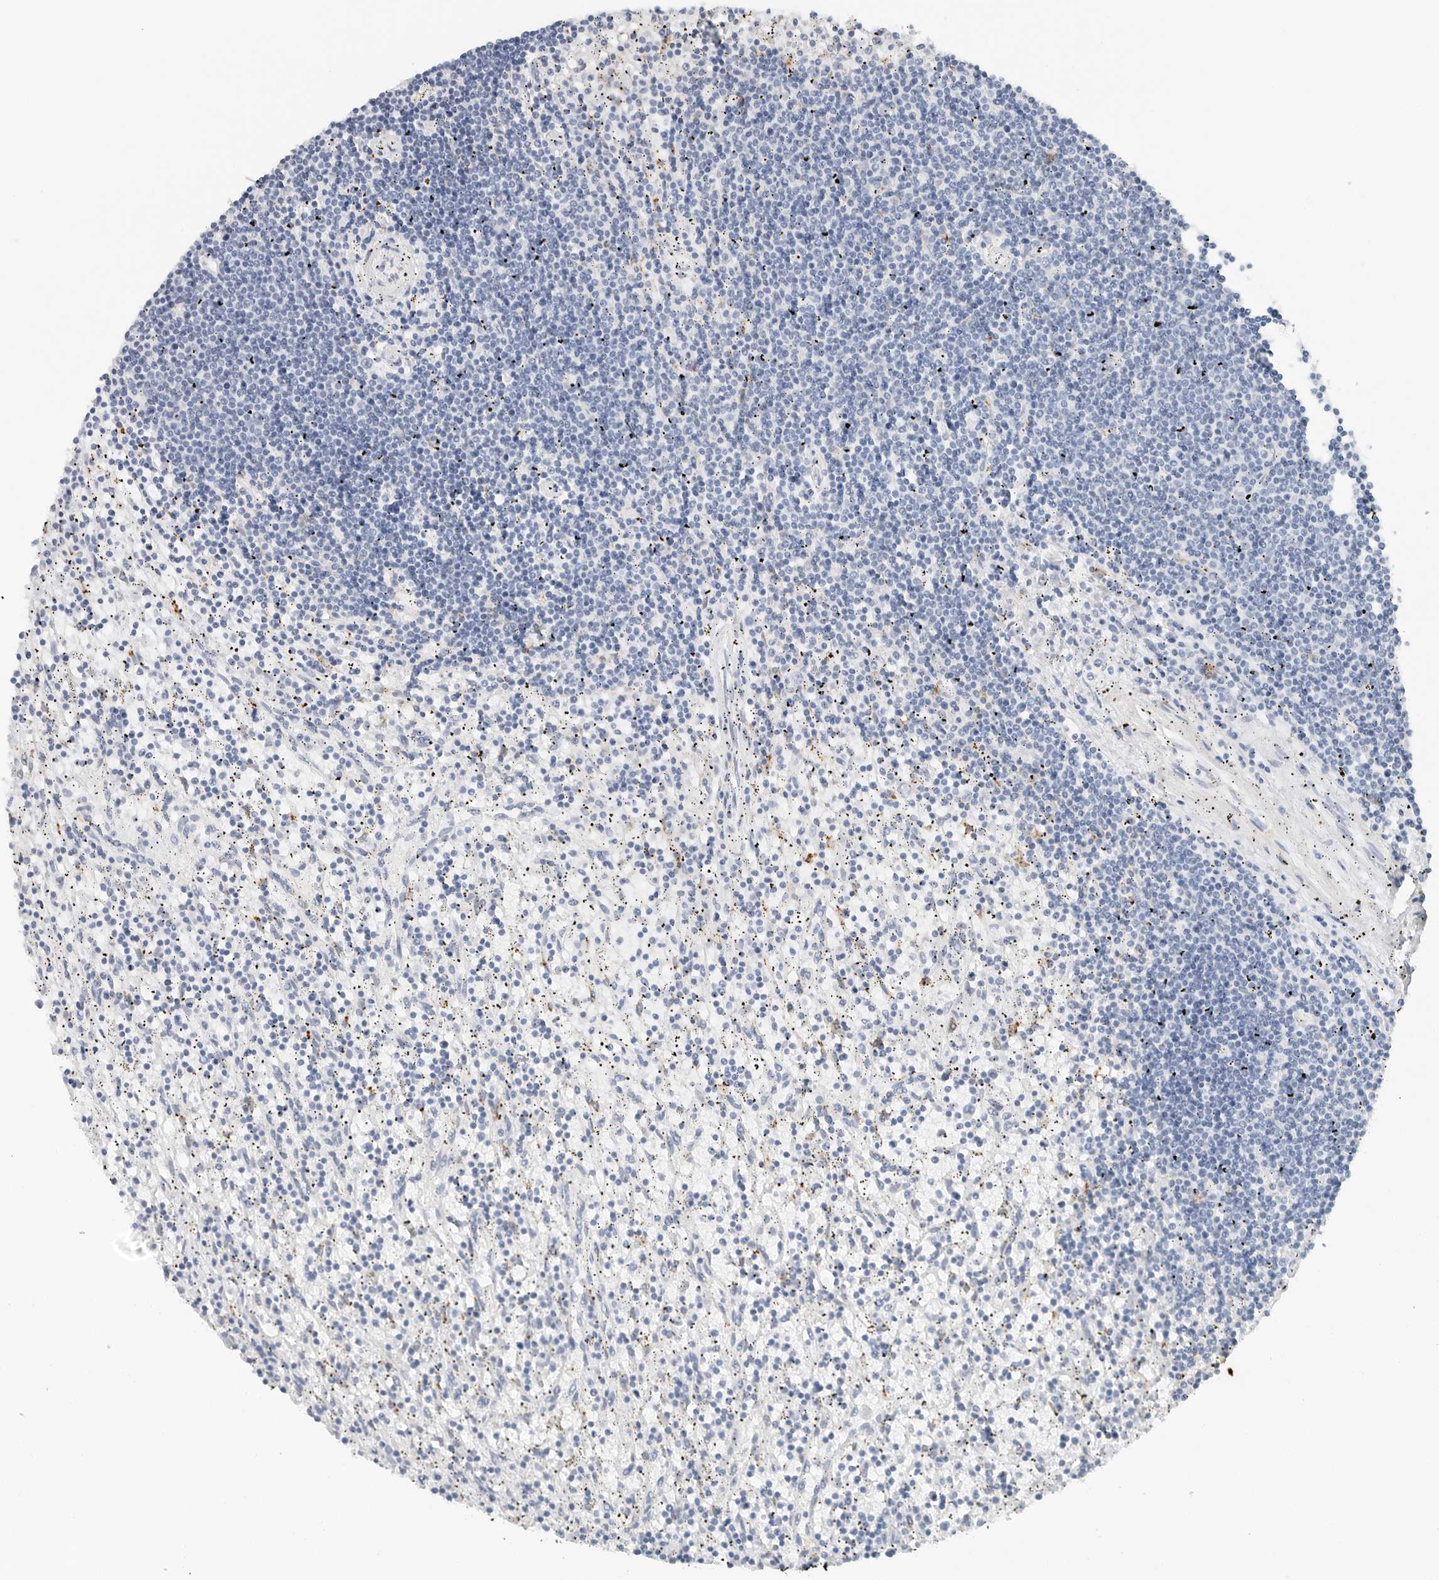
{"staining": {"intensity": "negative", "quantity": "none", "location": "none"}, "tissue": "lymphoma", "cell_type": "Tumor cells", "image_type": "cancer", "snomed": [{"axis": "morphology", "description": "Malignant lymphoma, non-Hodgkin's type, Low grade"}, {"axis": "topography", "description": "Spleen"}], "caption": "Immunohistochemistry (IHC) micrograph of neoplastic tissue: malignant lymphoma, non-Hodgkin's type (low-grade) stained with DAB (3,3'-diaminobenzidine) demonstrates no significant protein positivity in tumor cells. The staining is performed using DAB (3,3'-diaminobenzidine) brown chromogen with nuclei counter-stained in using hematoxylin.", "gene": "P4HA2", "patient": {"sex": "male", "age": 76}}